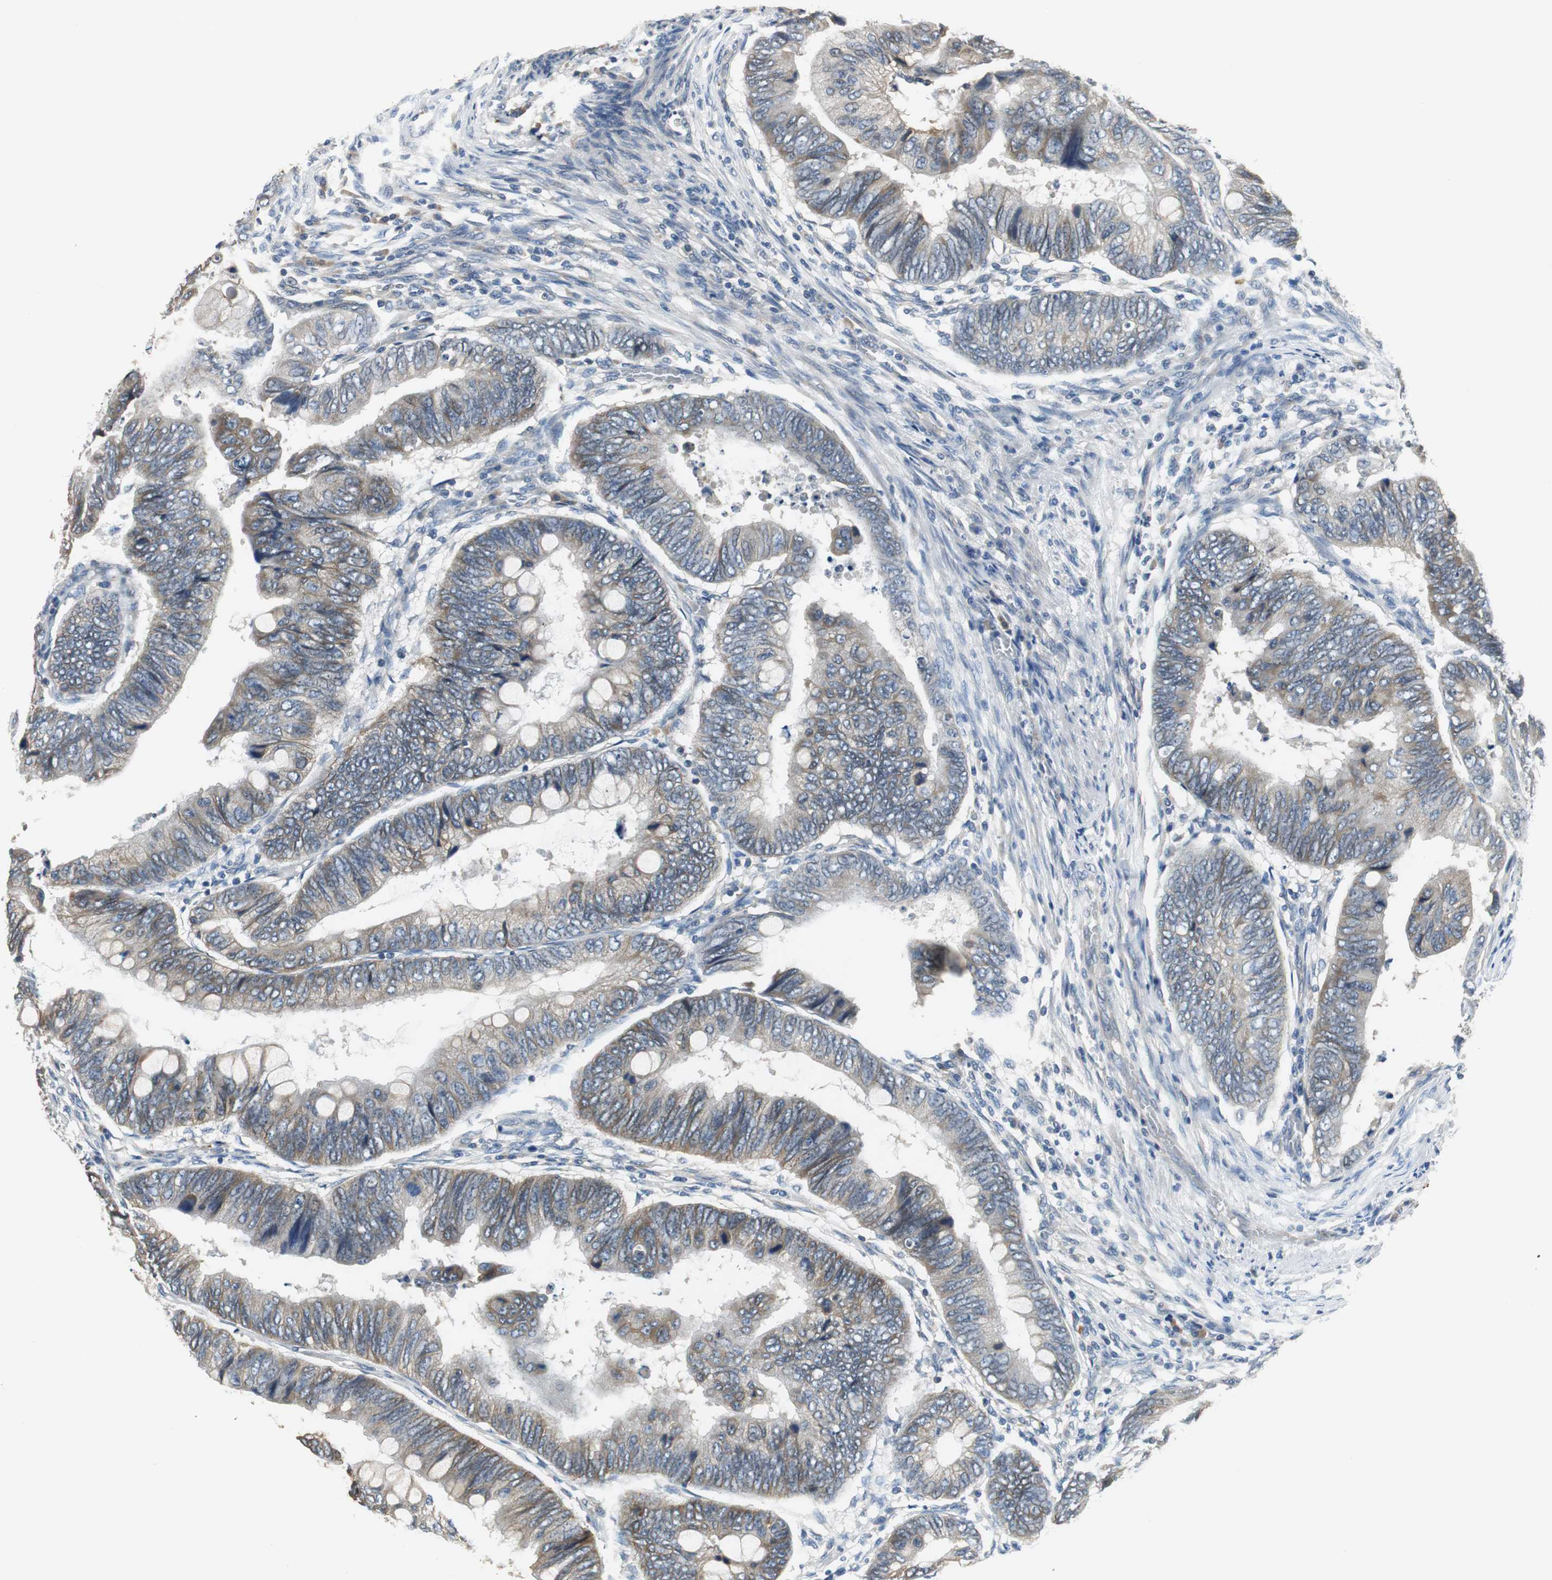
{"staining": {"intensity": "weak", "quantity": ">75%", "location": "cytoplasmic/membranous"}, "tissue": "colorectal cancer", "cell_type": "Tumor cells", "image_type": "cancer", "snomed": [{"axis": "morphology", "description": "Normal tissue, NOS"}, {"axis": "morphology", "description": "Adenocarcinoma, NOS"}, {"axis": "topography", "description": "Rectum"}, {"axis": "topography", "description": "Peripheral nerve tissue"}], "caption": "Weak cytoplasmic/membranous positivity is seen in approximately >75% of tumor cells in colorectal cancer (adenocarcinoma).", "gene": "MTIF2", "patient": {"sex": "male", "age": 92}}